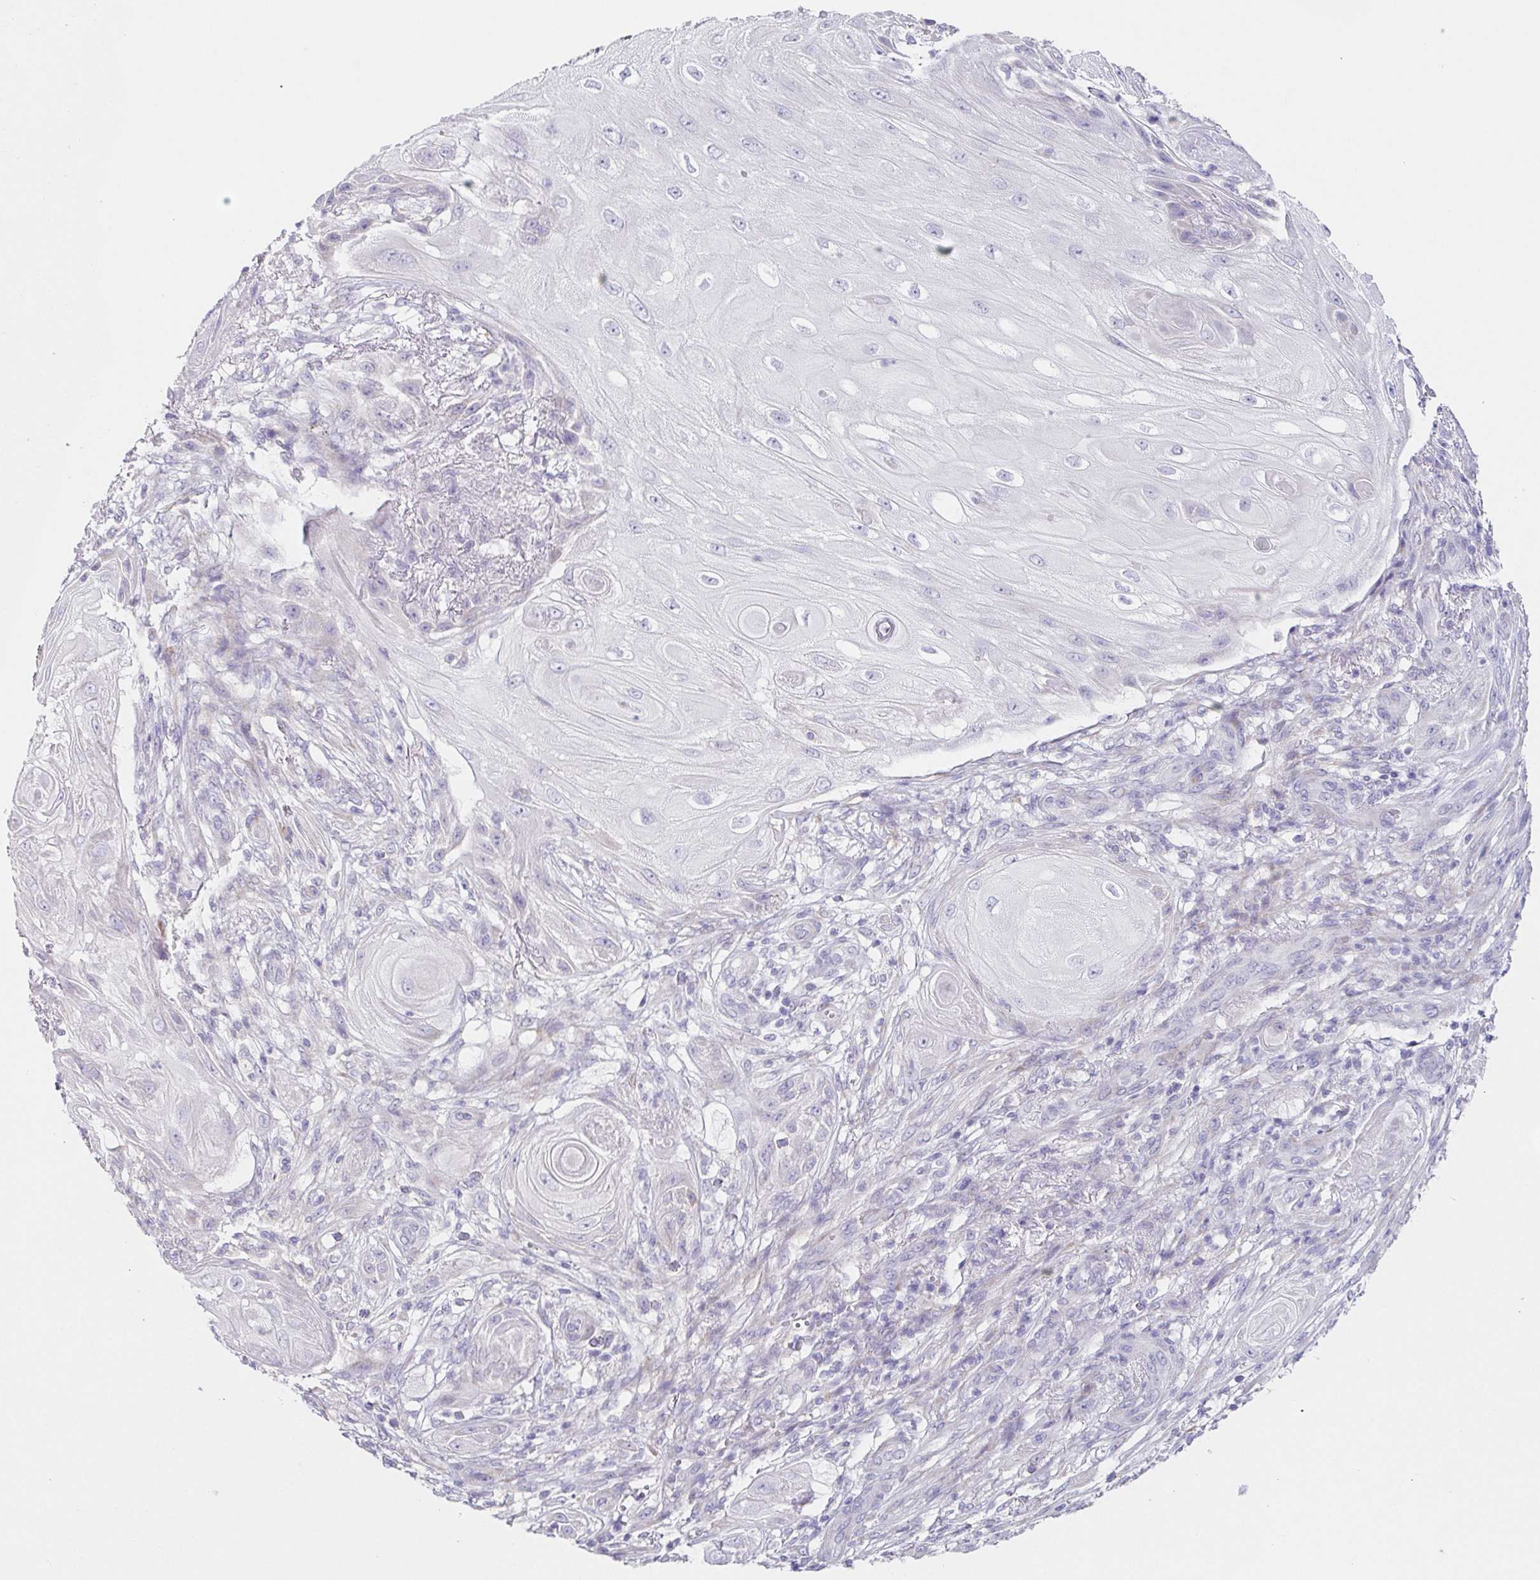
{"staining": {"intensity": "negative", "quantity": "none", "location": "none"}, "tissue": "skin cancer", "cell_type": "Tumor cells", "image_type": "cancer", "snomed": [{"axis": "morphology", "description": "Squamous cell carcinoma, NOS"}, {"axis": "topography", "description": "Skin"}], "caption": "The IHC image has no significant staining in tumor cells of skin cancer (squamous cell carcinoma) tissue. Nuclei are stained in blue.", "gene": "HDGFL1", "patient": {"sex": "male", "age": 62}}